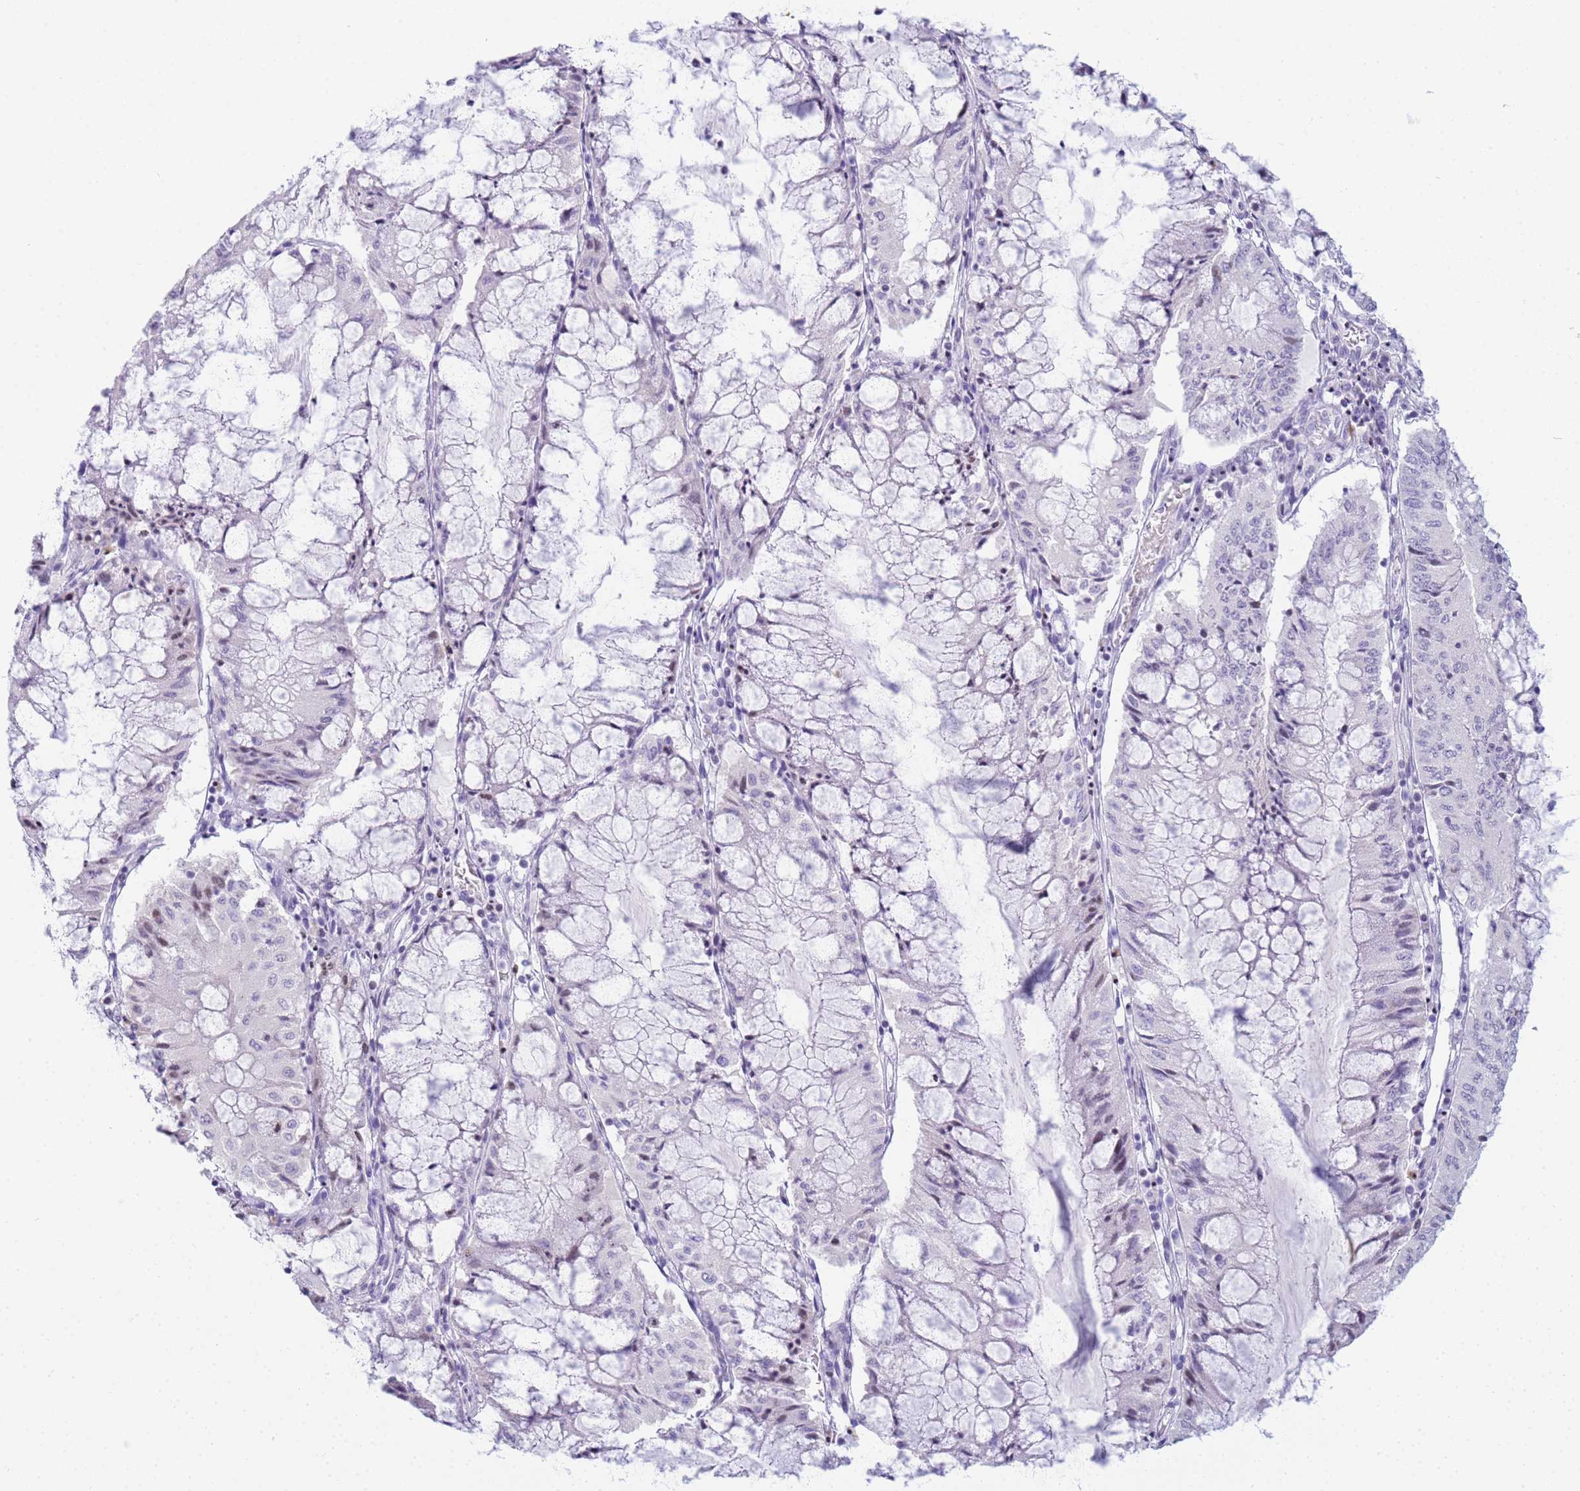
{"staining": {"intensity": "negative", "quantity": "none", "location": "none"}, "tissue": "pancreatic cancer", "cell_type": "Tumor cells", "image_type": "cancer", "snomed": [{"axis": "morphology", "description": "Adenocarcinoma, NOS"}, {"axis": "topography", "description": "Pancreas"}], "caption": "An immunohistochemistry photomicrograph of pancreatic cancer (adenocarcinoma) is shown. There is no staining in tumor cells of pancreatic cancer (adenocarcinoma).", "gene": "SNX20", "patient": {"sex": "female", "age": 50}}